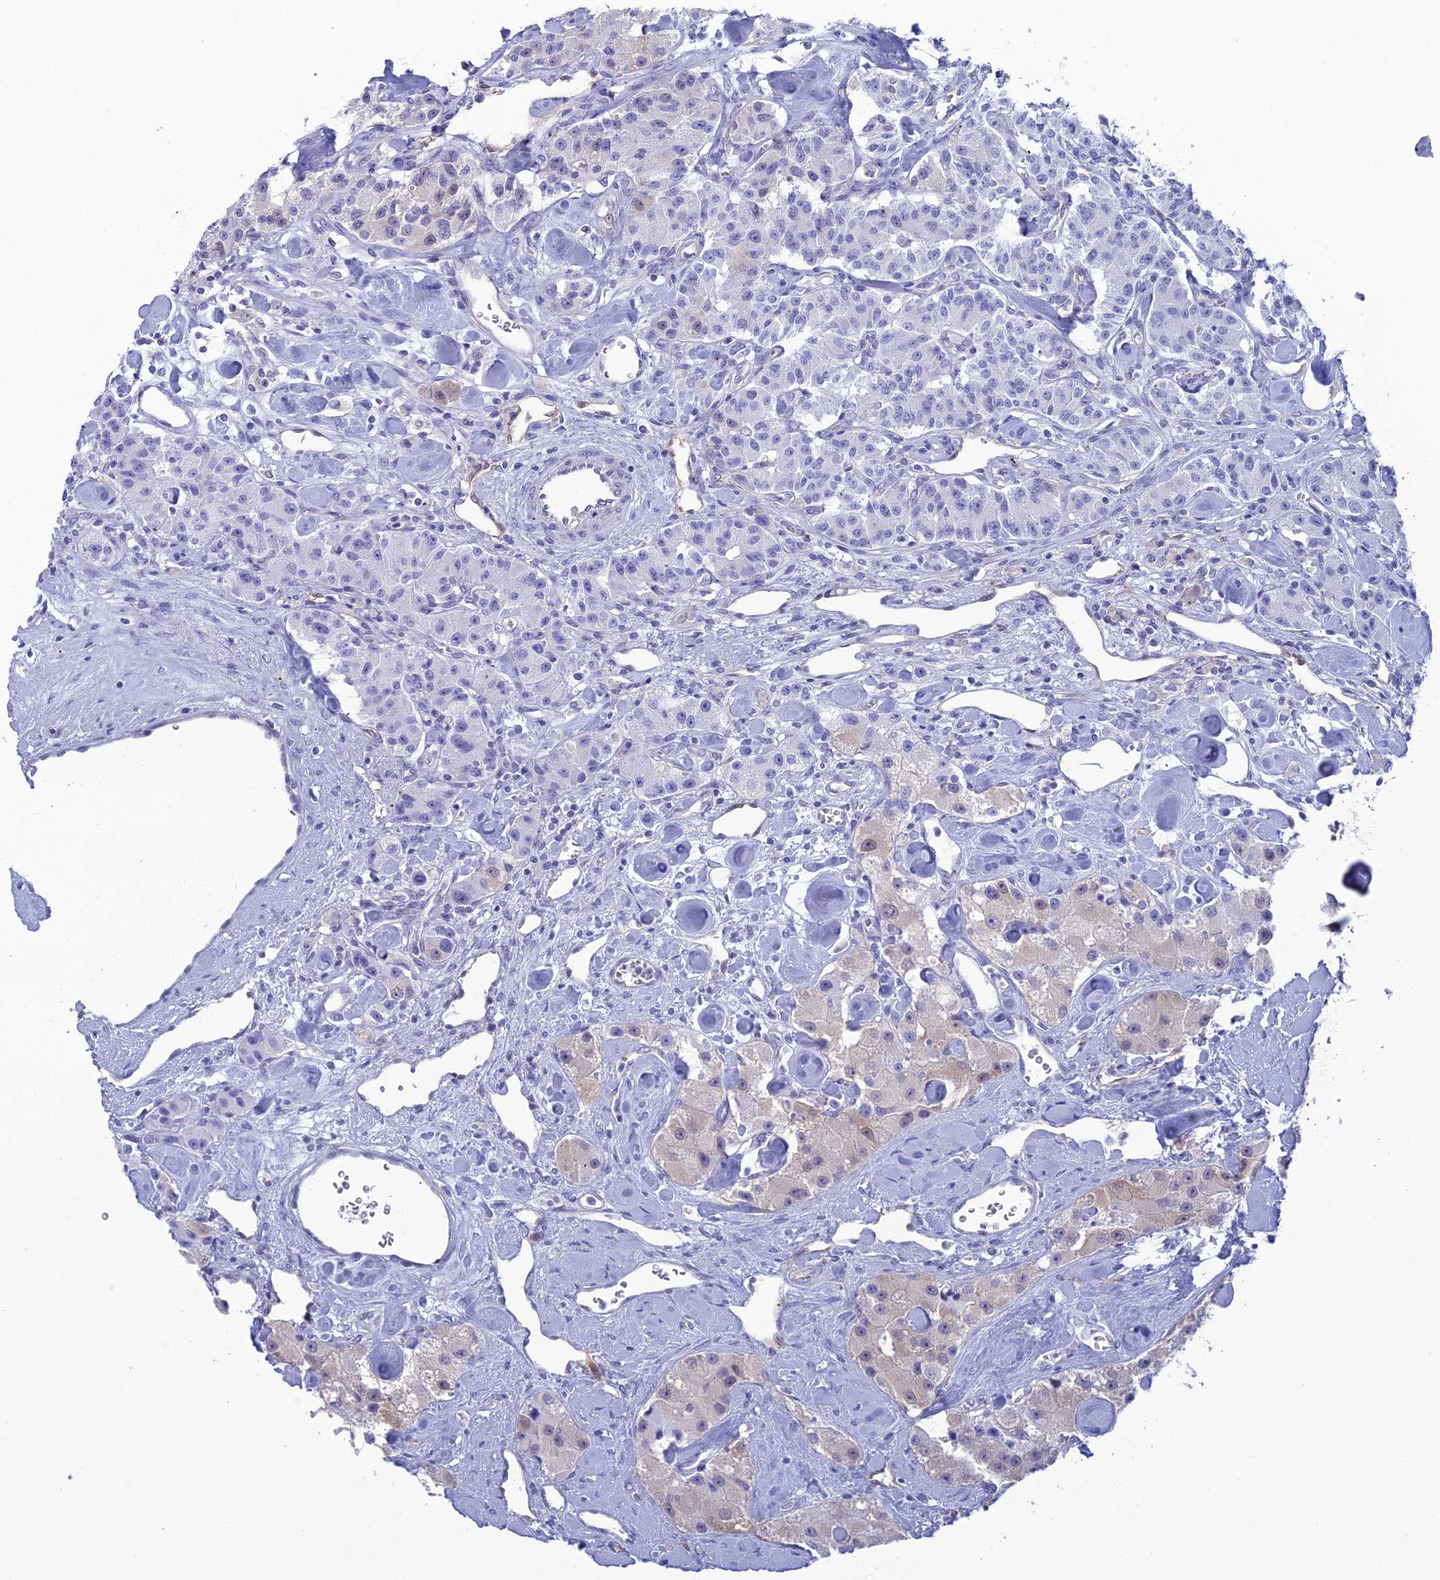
{"staining": {"intensity": "negative", "quantity": "none", "location": "none"}, "tissue": "carcinoid", "cell_type": "Tumor cells", "image_type": "cancer", "snomed": [{"axis": "morphology", "description": "Carcinoid, malignant, NOS"}, {"axis": "topography", "description": "Pancreas"}], "caption": "Tumor cells show no significant positivity in carcinoid (malignant).", "gene": "GNPNAT1", "patient": {"sex": "male", "age": 41}}